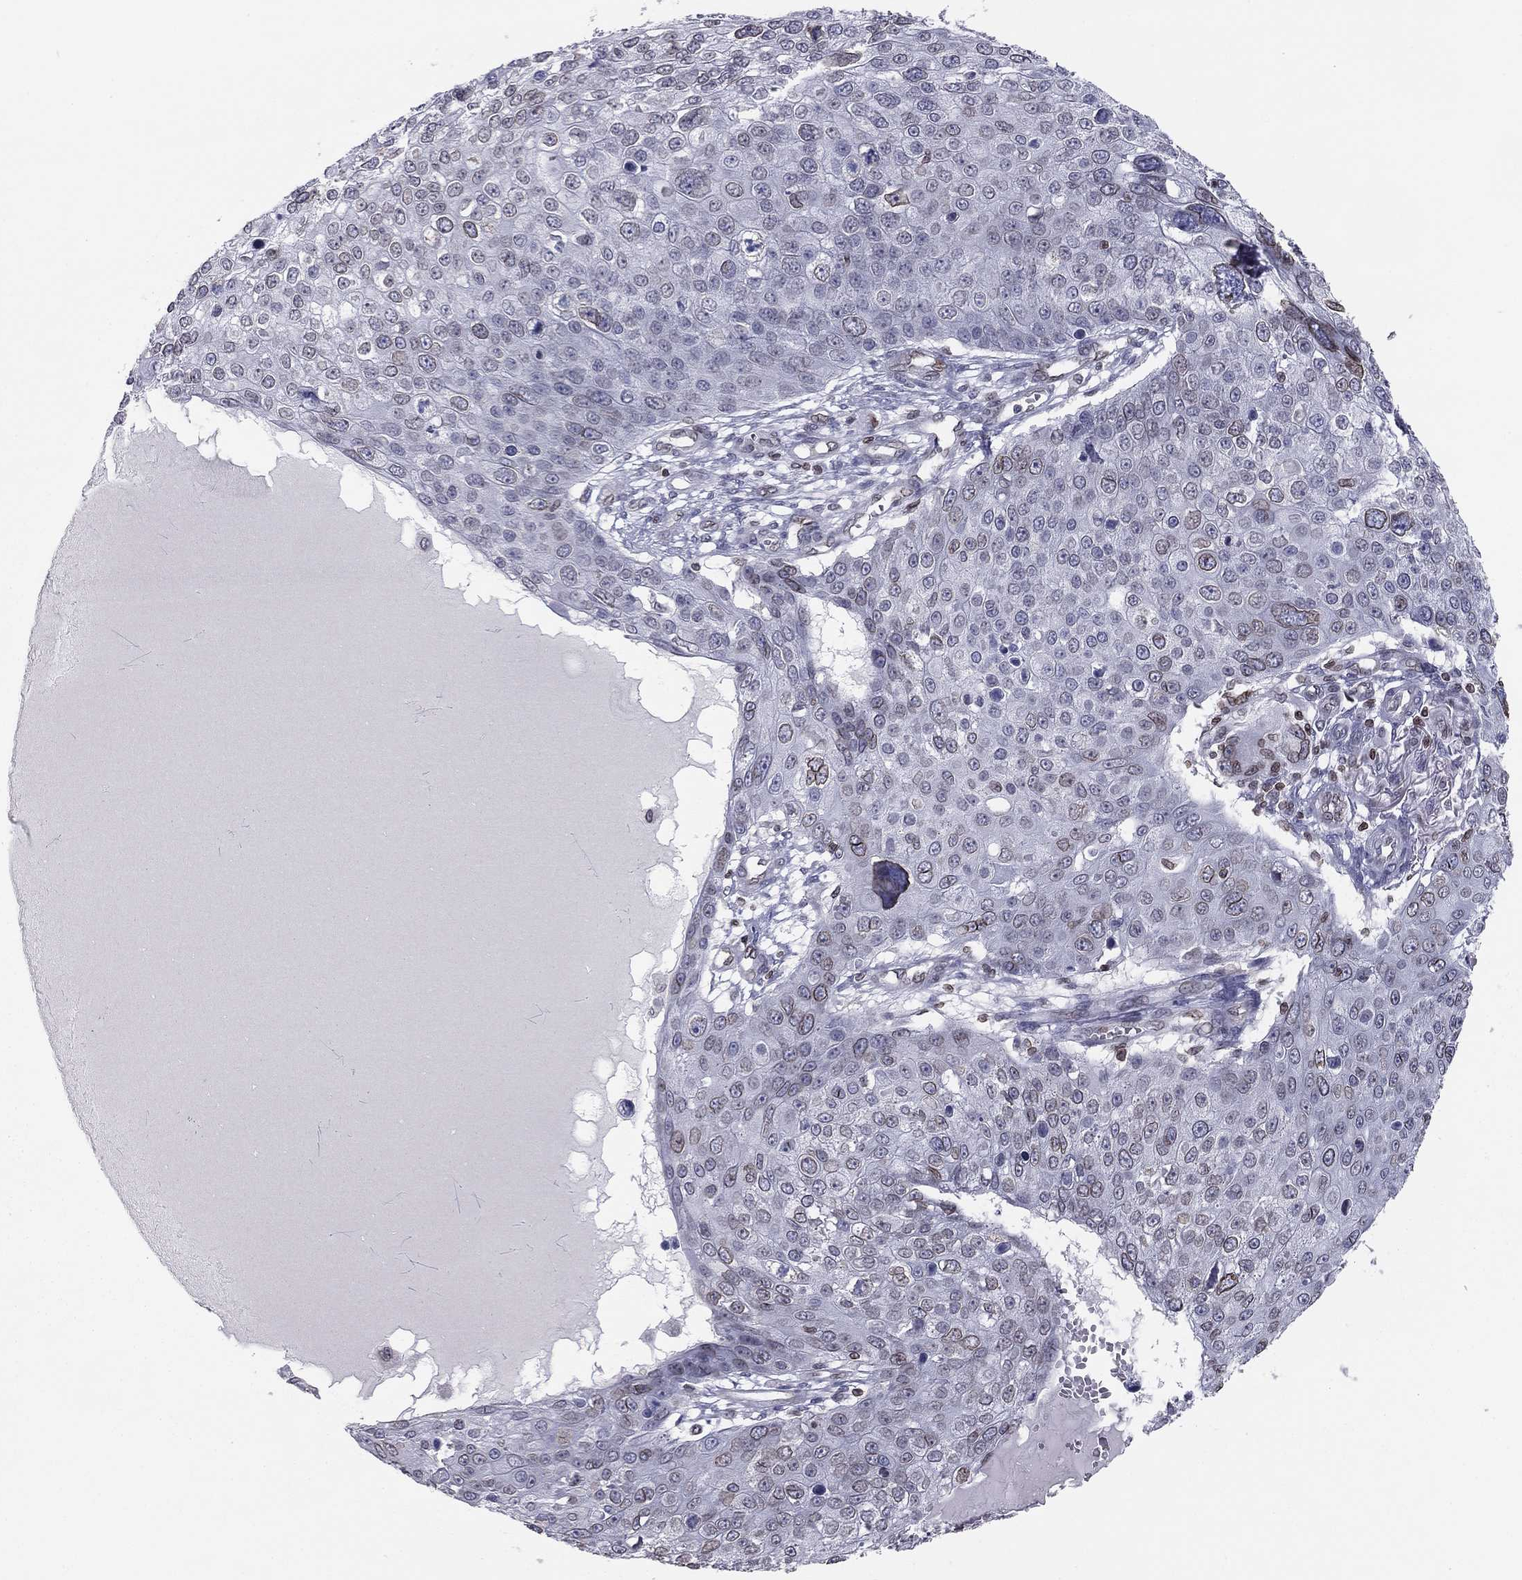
{"staining": {"intensity": "weak", "quantity": "<25%", "location": "cytoplasmic/membranous,nuclear"}, "tissue": "skin cancer", "cell_type": "Tumor cells", "image_type": "cancer", "snomed": [{"axis": "morphology", "description": "Squamous cell carcinoma, NOS"}, {"axis": "topography", "description": "Skin"}], "caption": "The image reveals no significant positivity in tumor cells of skin cancer (squamous cell carcinoma).", "gene": "ESPL1", "patient": {"sex": "male", "age": 71}}